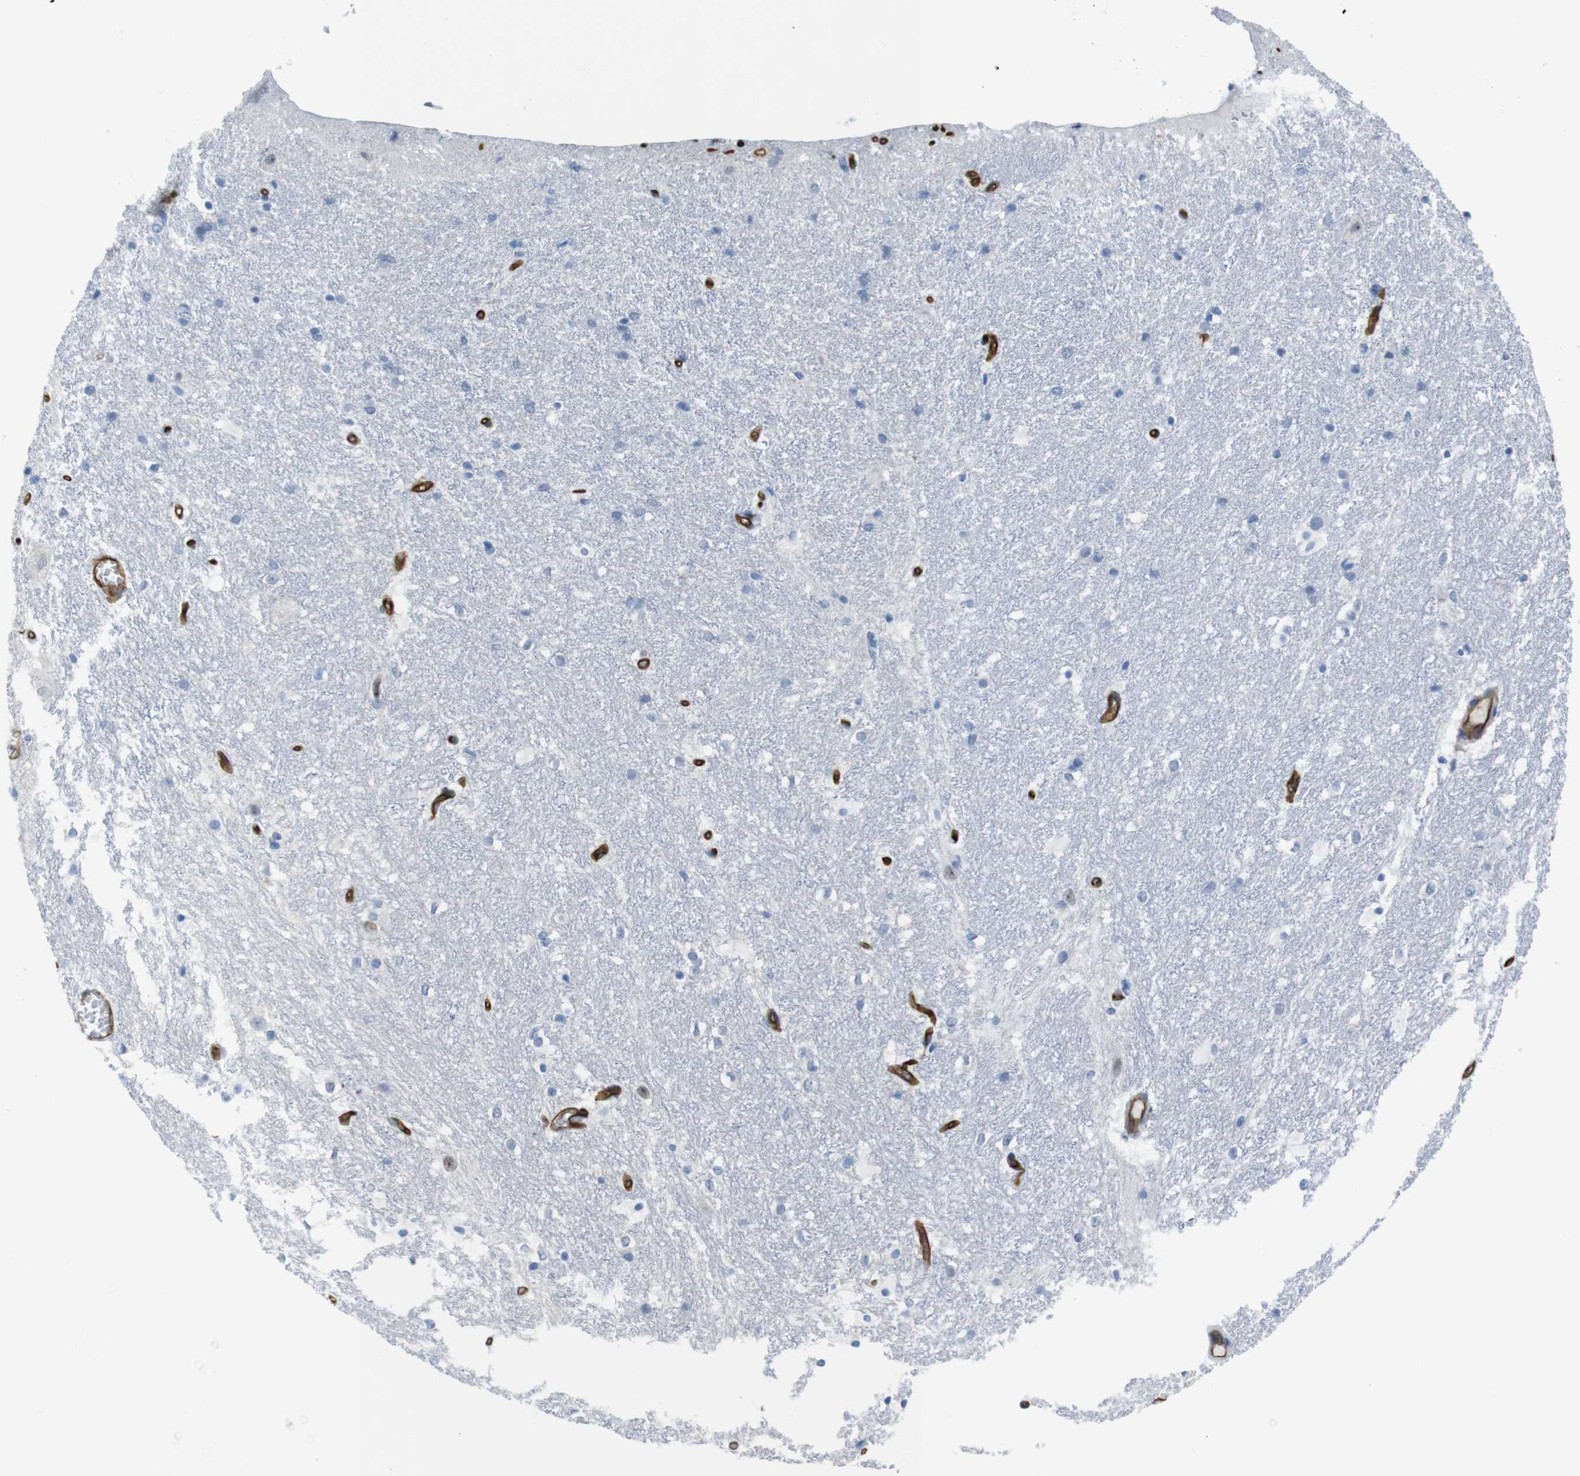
{"staining": {"intensity": "negative", "quantity": "none", "location": "none"}, "tissue": "hippocampus", "cell_type": "Glial cells", "image_type": "normal", "snomed": [{"axis": "morphology", "description": "Normal tissue, NOS"}, {"axis": "topography", "description": "Hippocampus"}], "caption": "Protein analysis of unremarkable hippocampus shows no significant staining in glial cells. Brightfield microscopy of IHC stained with DAB (3,3'-diaminobenzidine) (brown) and hematoxylin (blue), captured at high magnification.", "gene": "HSPA12B", "patient": {"sex": "female", "age": 19}}